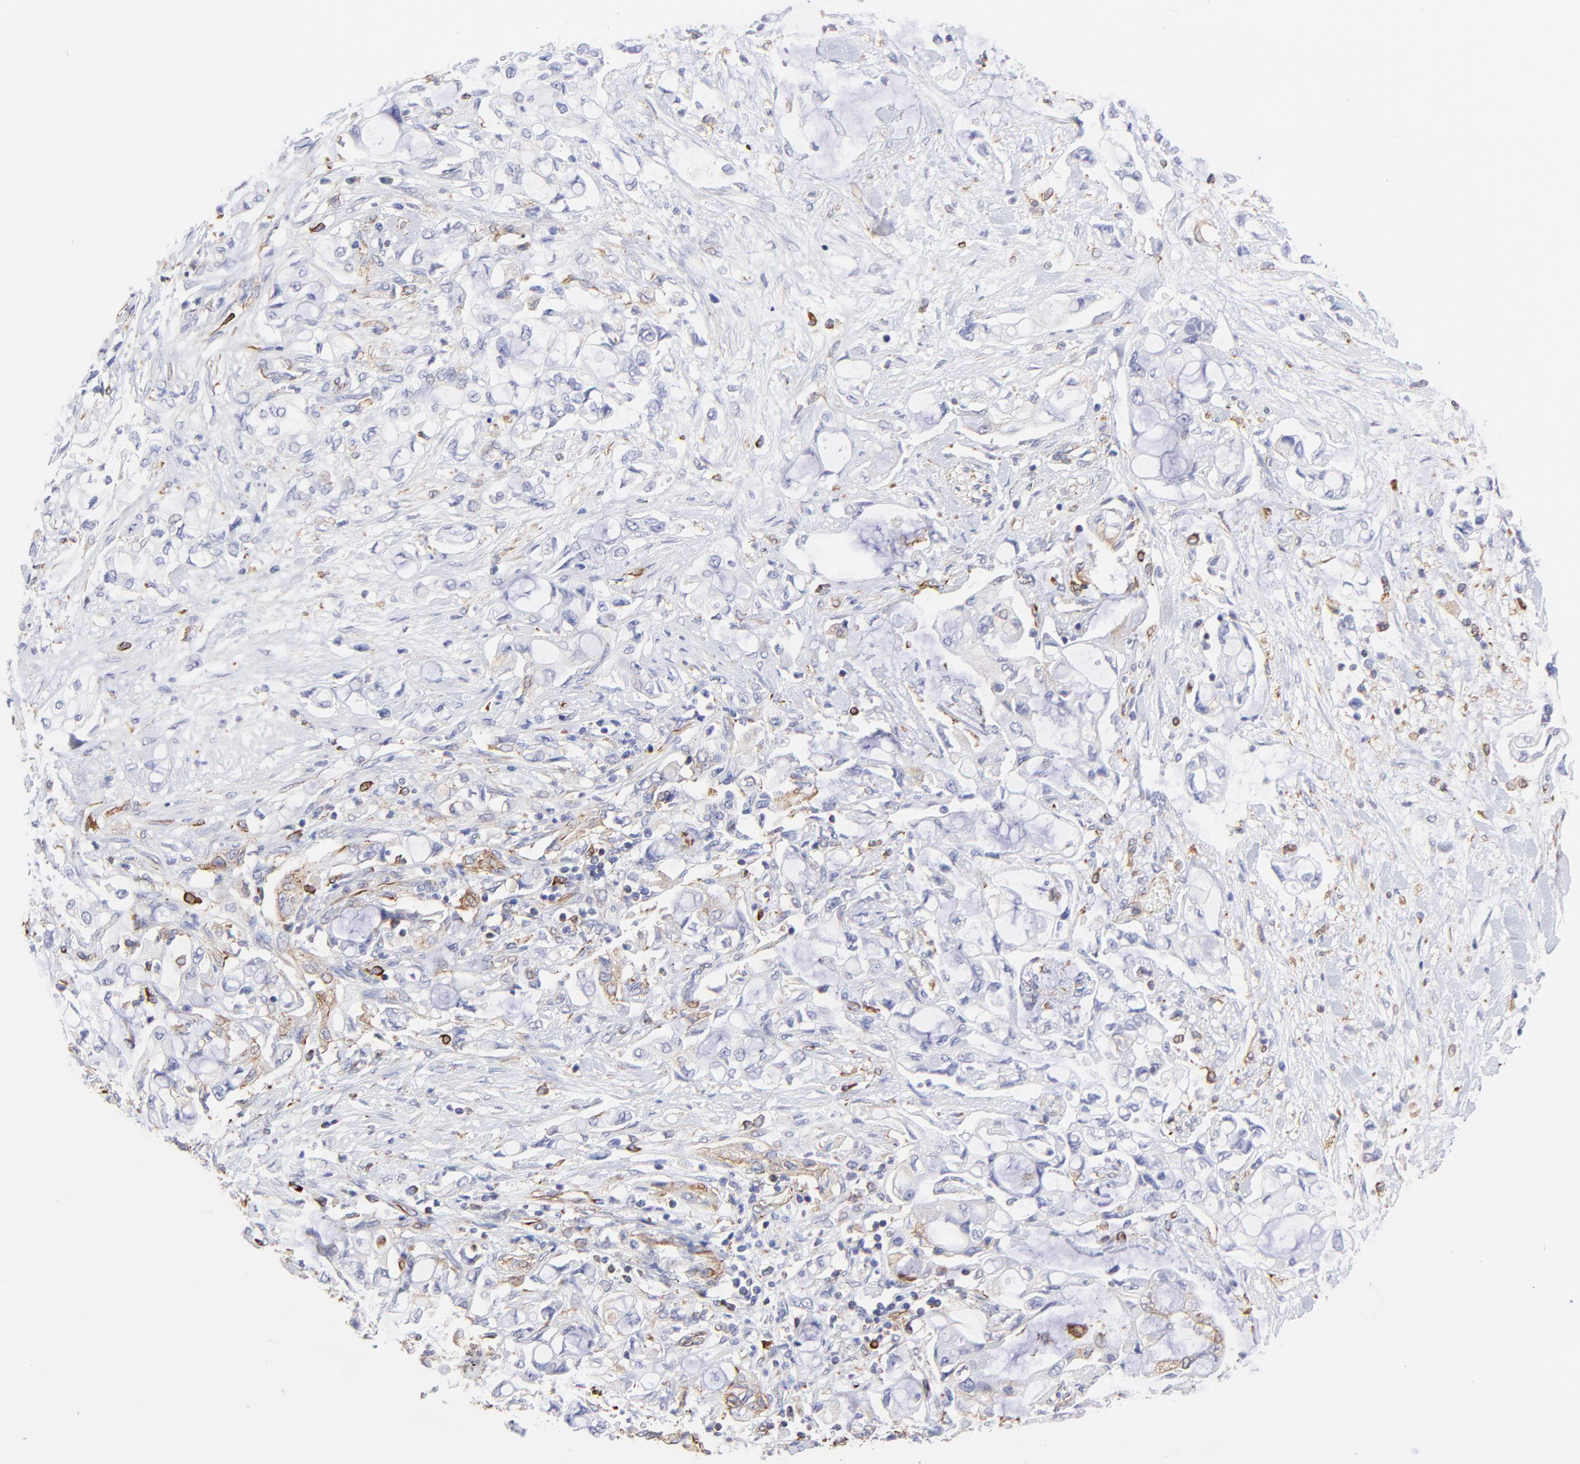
{"staining": {"intensity": "weak", "quantity": "<25%", "location": "cytoplasmic/membranous"}, "tissue": "pancreatic cancer", "cell_type": "Tumor cells", "image_type": "cancer", "snomed": [{"axis": "morphology", "description": "Adenocarcinoma, NOS"}, {"axis": "topography", "description": "Pancreas"}], "caption": "IHC image of neoplastic tissue: human adenocarcinoma (pancreatic) stained with DAB exhibits no significant protein positivity in tumor cells.", "gene": "COX8C", "patient": {"sex": "female", "age": 70}}